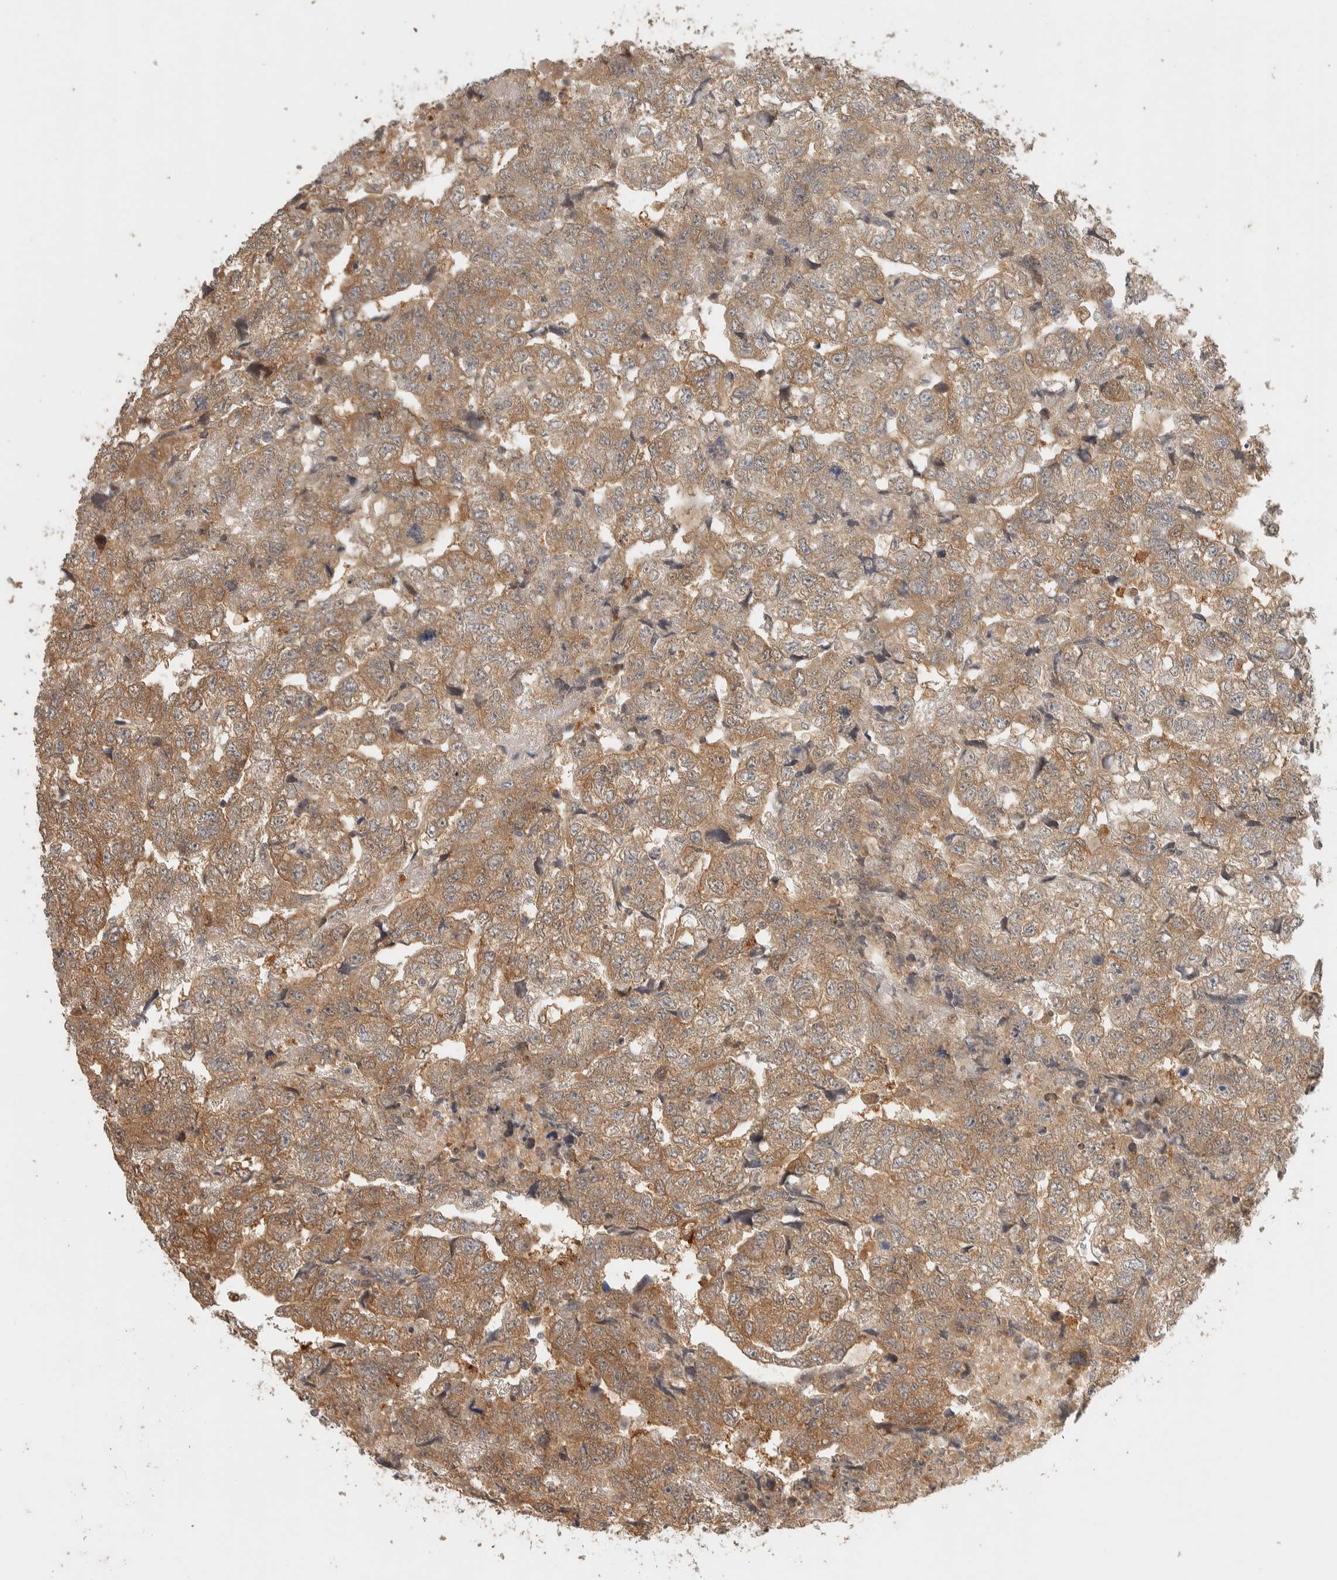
{"staining": {"intensity": "moderate", "quantity": ">75%", "location": "cytoplasmic/membranous"}, "tissue": "testis cancer", "cell_type": "Tumor cells", "image_type": "cancer", "snomed": [{"axis": "morphology", "description": "Carcinoma, Embryonal, NOS"}, {"axis": "topography", "description": "Testis"}], "caption": "About >75% of tumor cells in testis cancer (embryonal carcinoma) reveal moderate cytoplasmic/membranous protein expression as visualized by brown immunohistochemical staining.", "gene": "ADSS2", "patient": {"sex": "male", "age": 36}}